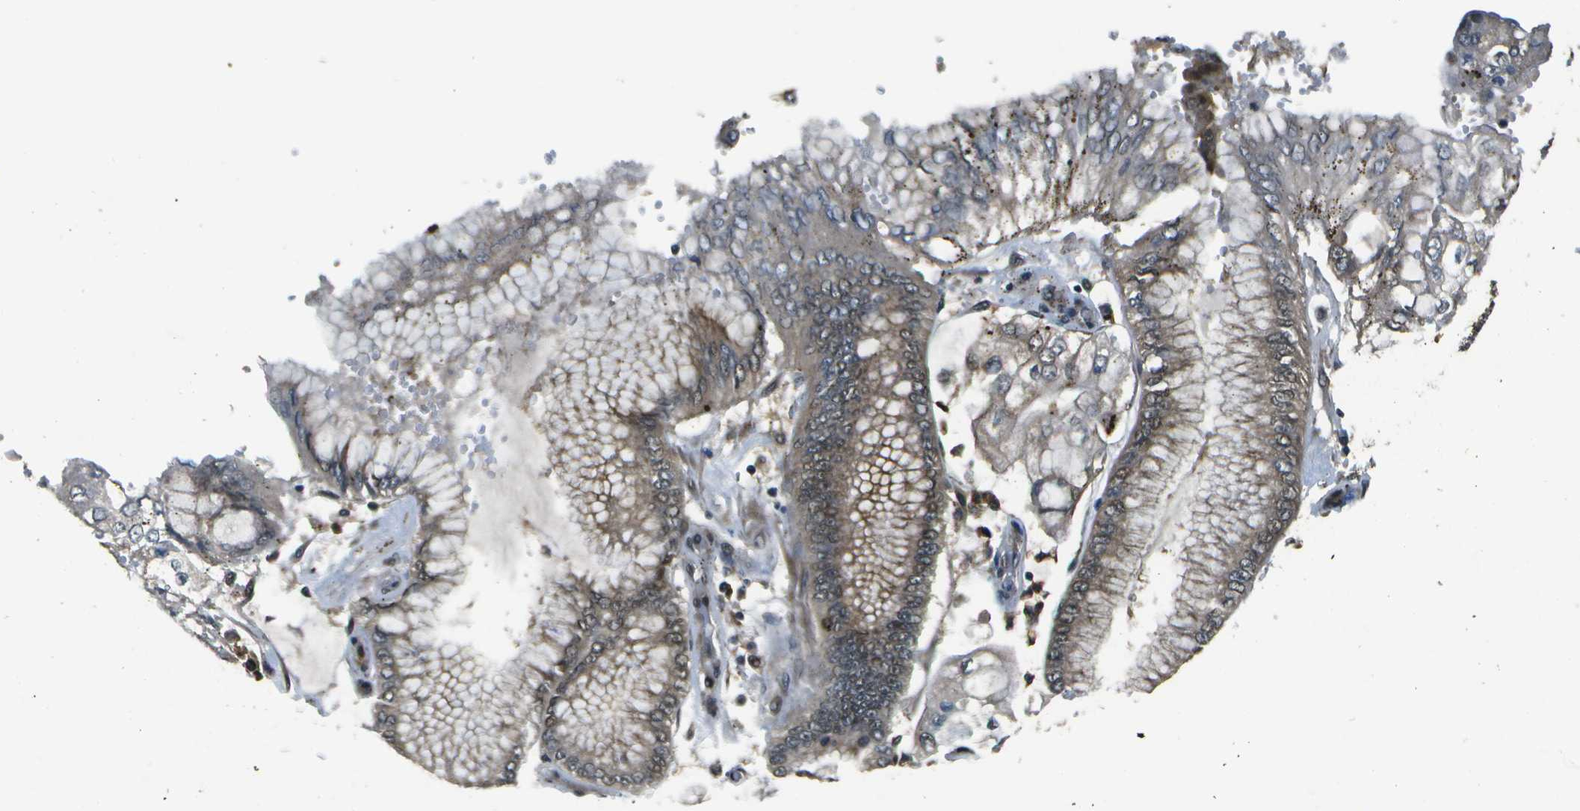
{"staining": {"intensity": "weak", "quantity": ">75%", "location": "cytoplasmic/membranous,nuclear"}, "tissue": "stomach cancer", "cell_type": "Tumor cells", "image_type": "cancer", "snomed": [{"axis": "morphology", "description": "Adenocarcinoma, NOS"}, {"axis": "topography", "description": "Stomach"}], "caption": "Human stomach cancer (adenocarcinoma) stained for a protein (brown) displays weak cytoplasmic/membranous and nuclear positive positivity in approximately >75% of tumor cells.", "gene": "GANC", "patient": {"sex": "male", "age": 76}}